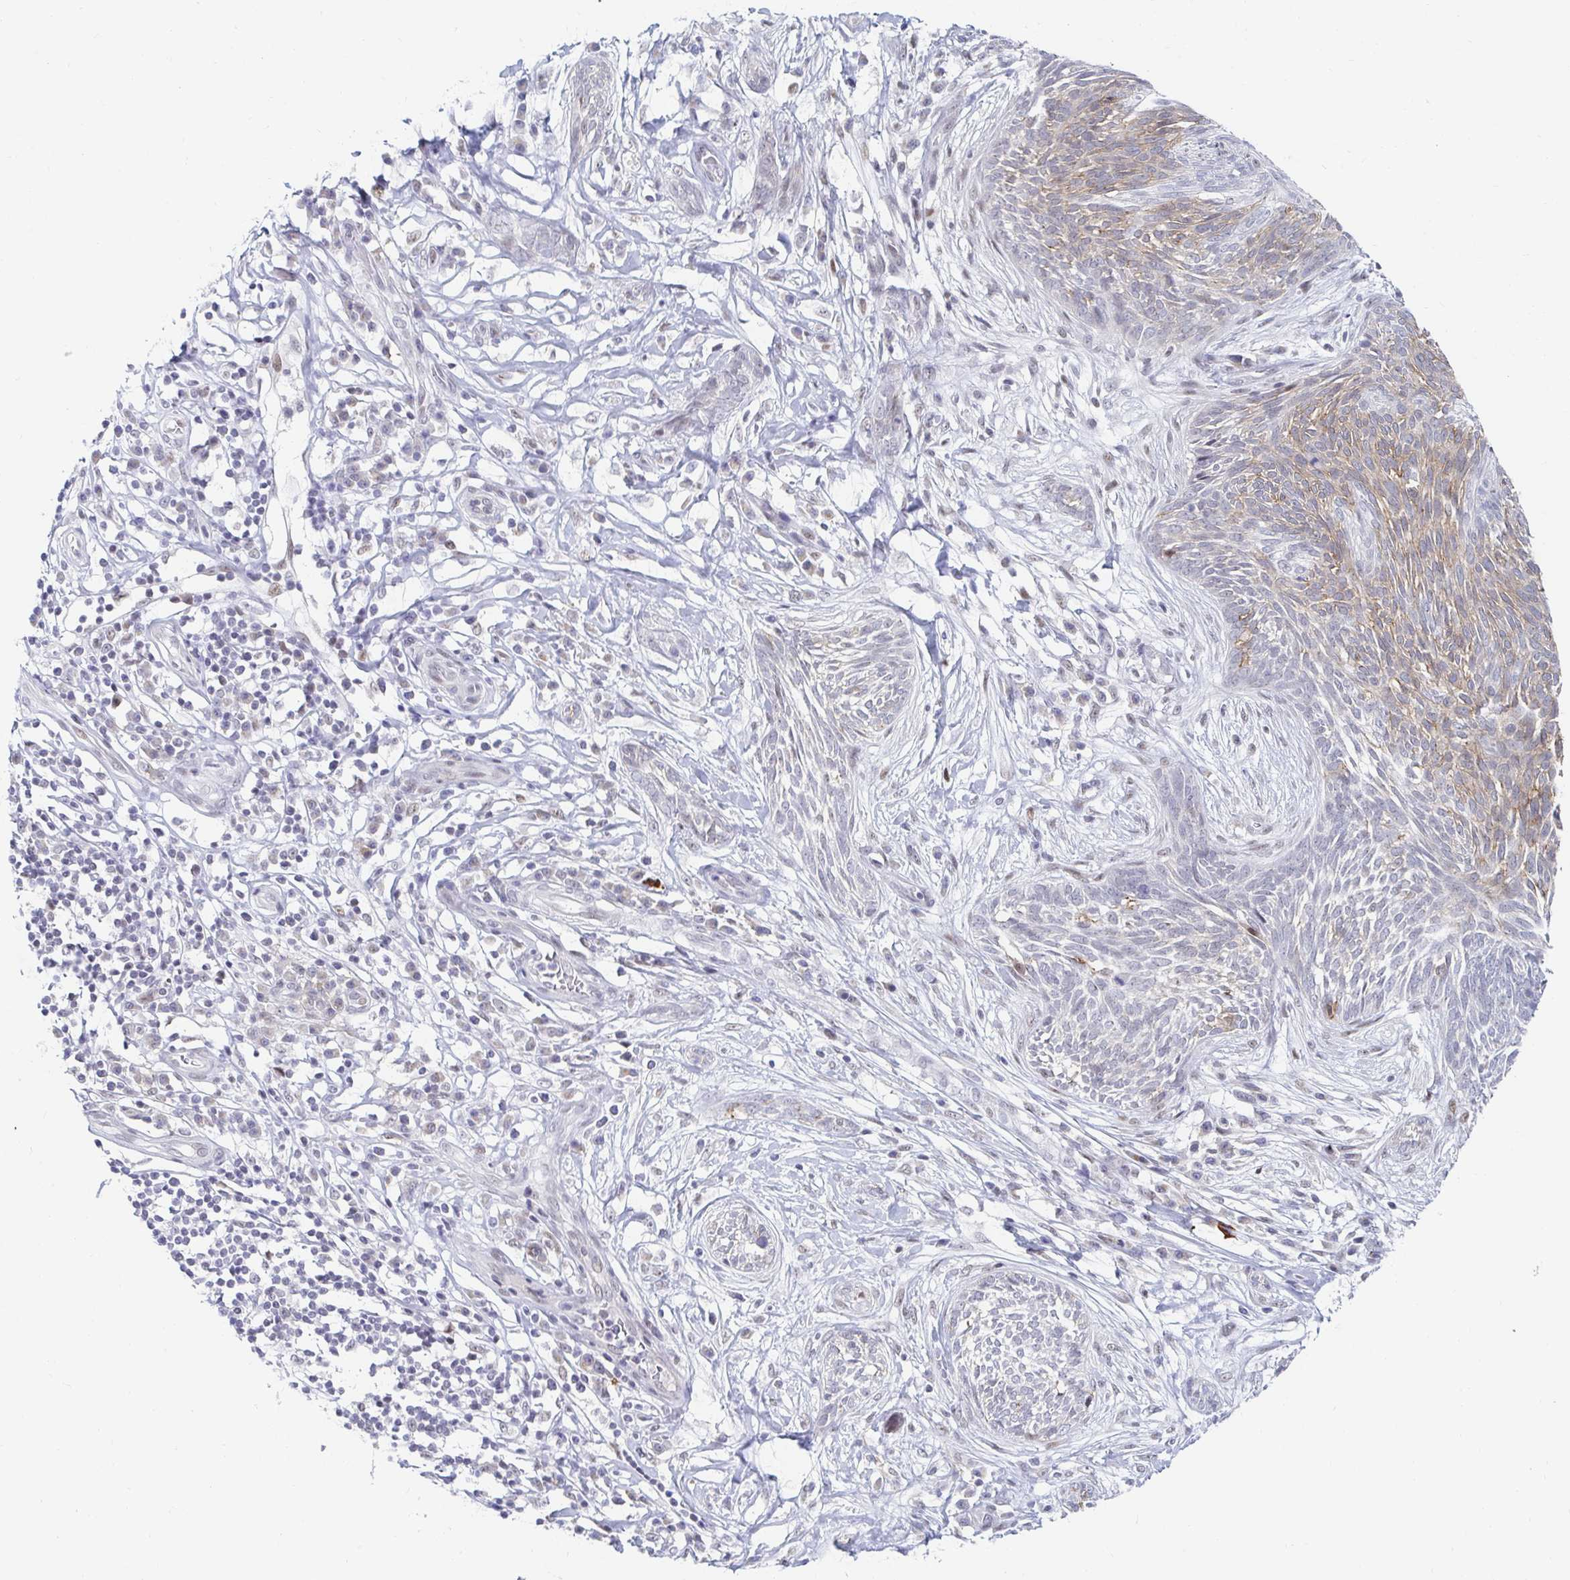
{"staining": {"intensity": "weak", "quantity": "25%-75%", "location": "cytoplasmic/membranous"}, "tissue": "skin cancer", "cell_type": "Tumor cells", "image_type": "cancer", "snomed": [{"axis": "morphology", "description": "Basal cell carcinoma"}, {"axis": "topography", "description": "Skin"}, {"axis": "topography", "description": "Skin, foot"}], "caption": "Brown immunohistochemical staining in skin basal cell carcinoma reveals weak cytoplasmic/membranous positivity in about 25%-75% of tumor cells.", "gene": "COL28A1", "patient": {"sex": "female", "age": 86}}